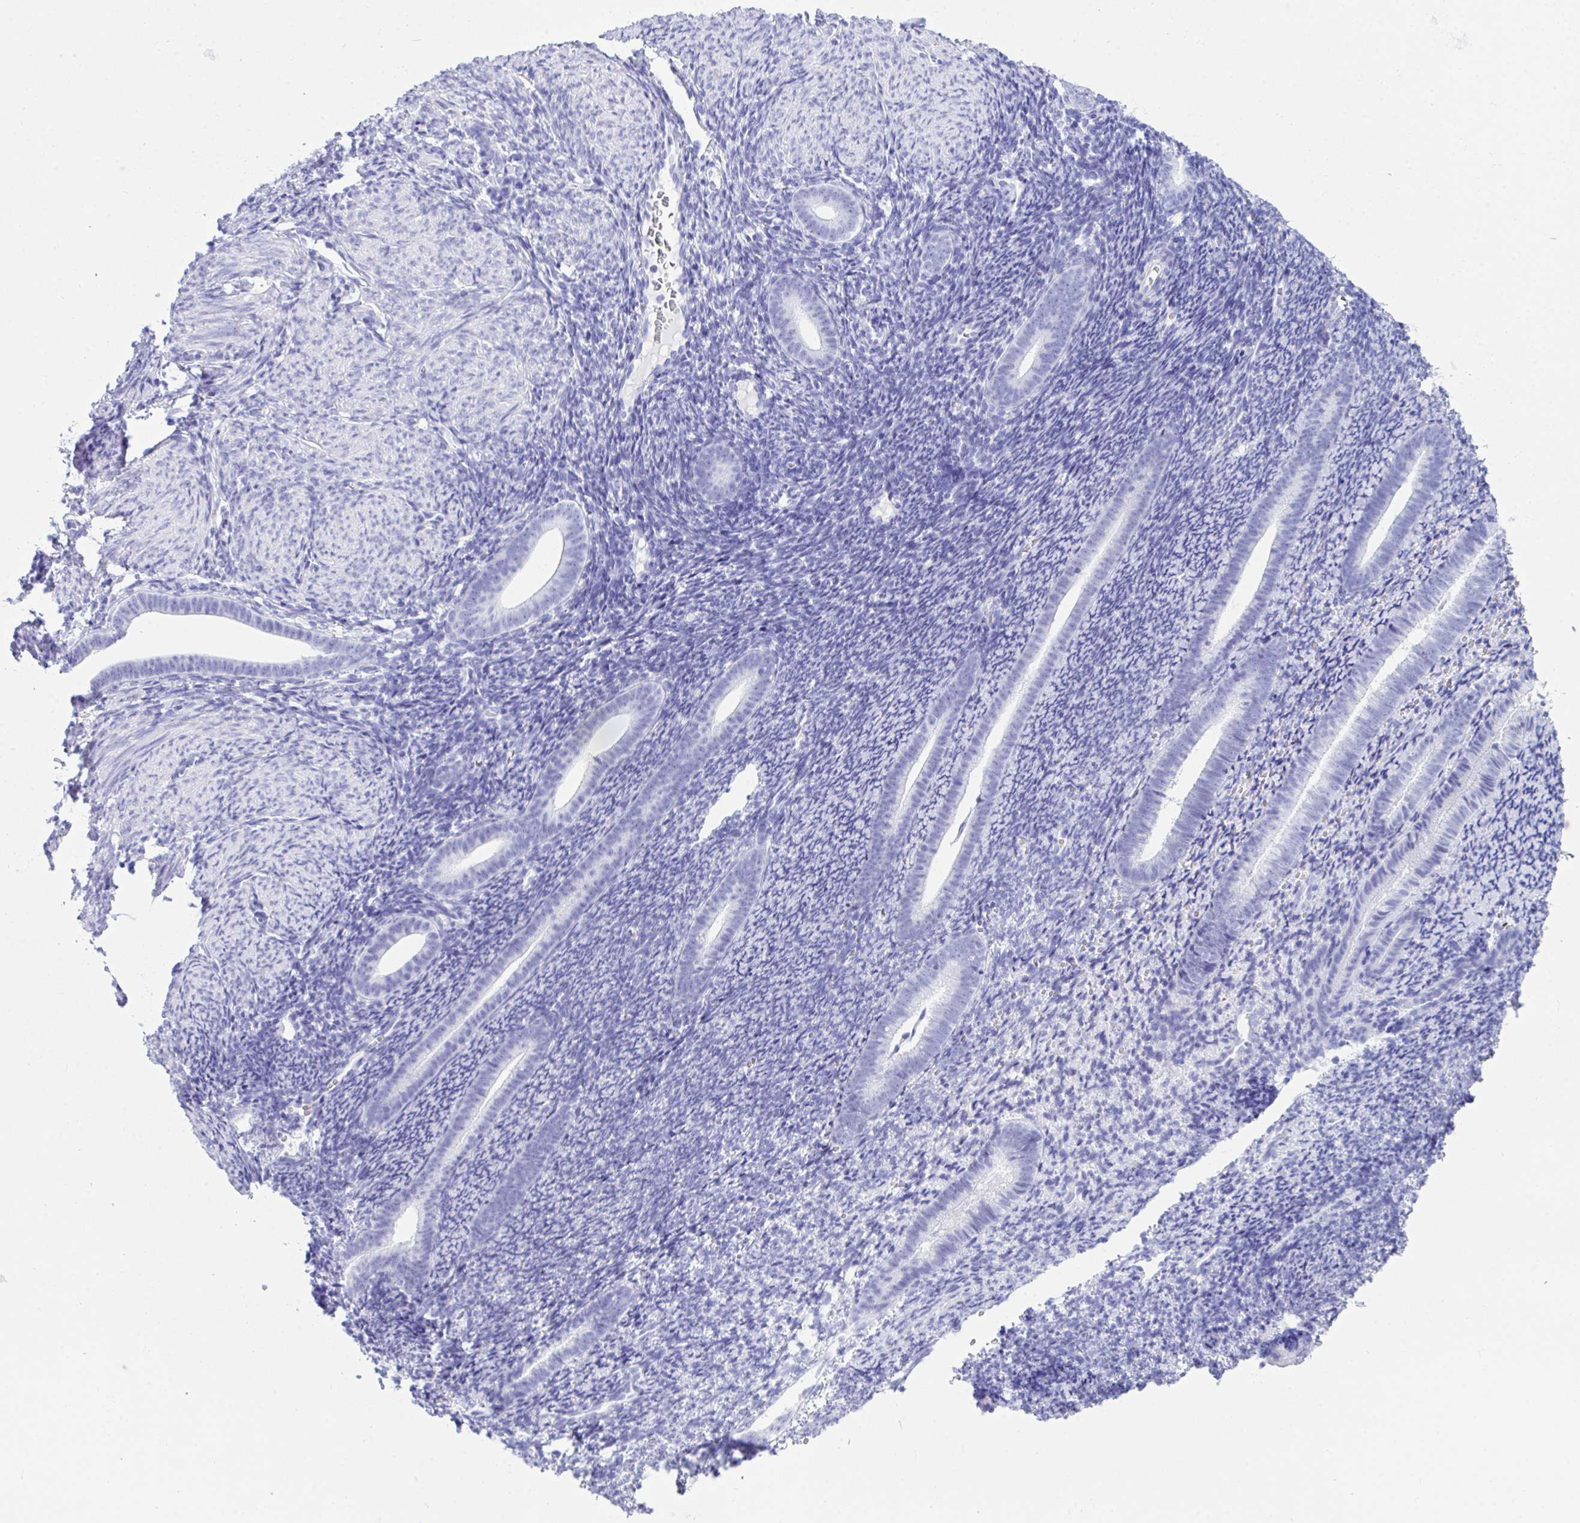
{"staining": {"intensity": "negative", "quantity": "none", "location": "none"}, "tissue": "endometrium", "cell_type": "Cells in endometrial stroma", "image_type": "normal", "snomed": [{"axis": "morphology", "description": "Normal tissue, NOS"}, {"axis": "topography", "description": "Endometrium"}], "caption": "Immunohistochemistry (IHC) image of unremarkable endometrium stained for a protein (brown), which exhibits no expression in cells in endometrial stroma.", "gene": "BEST4", "patient": {"sex": "female", "age": 39}}